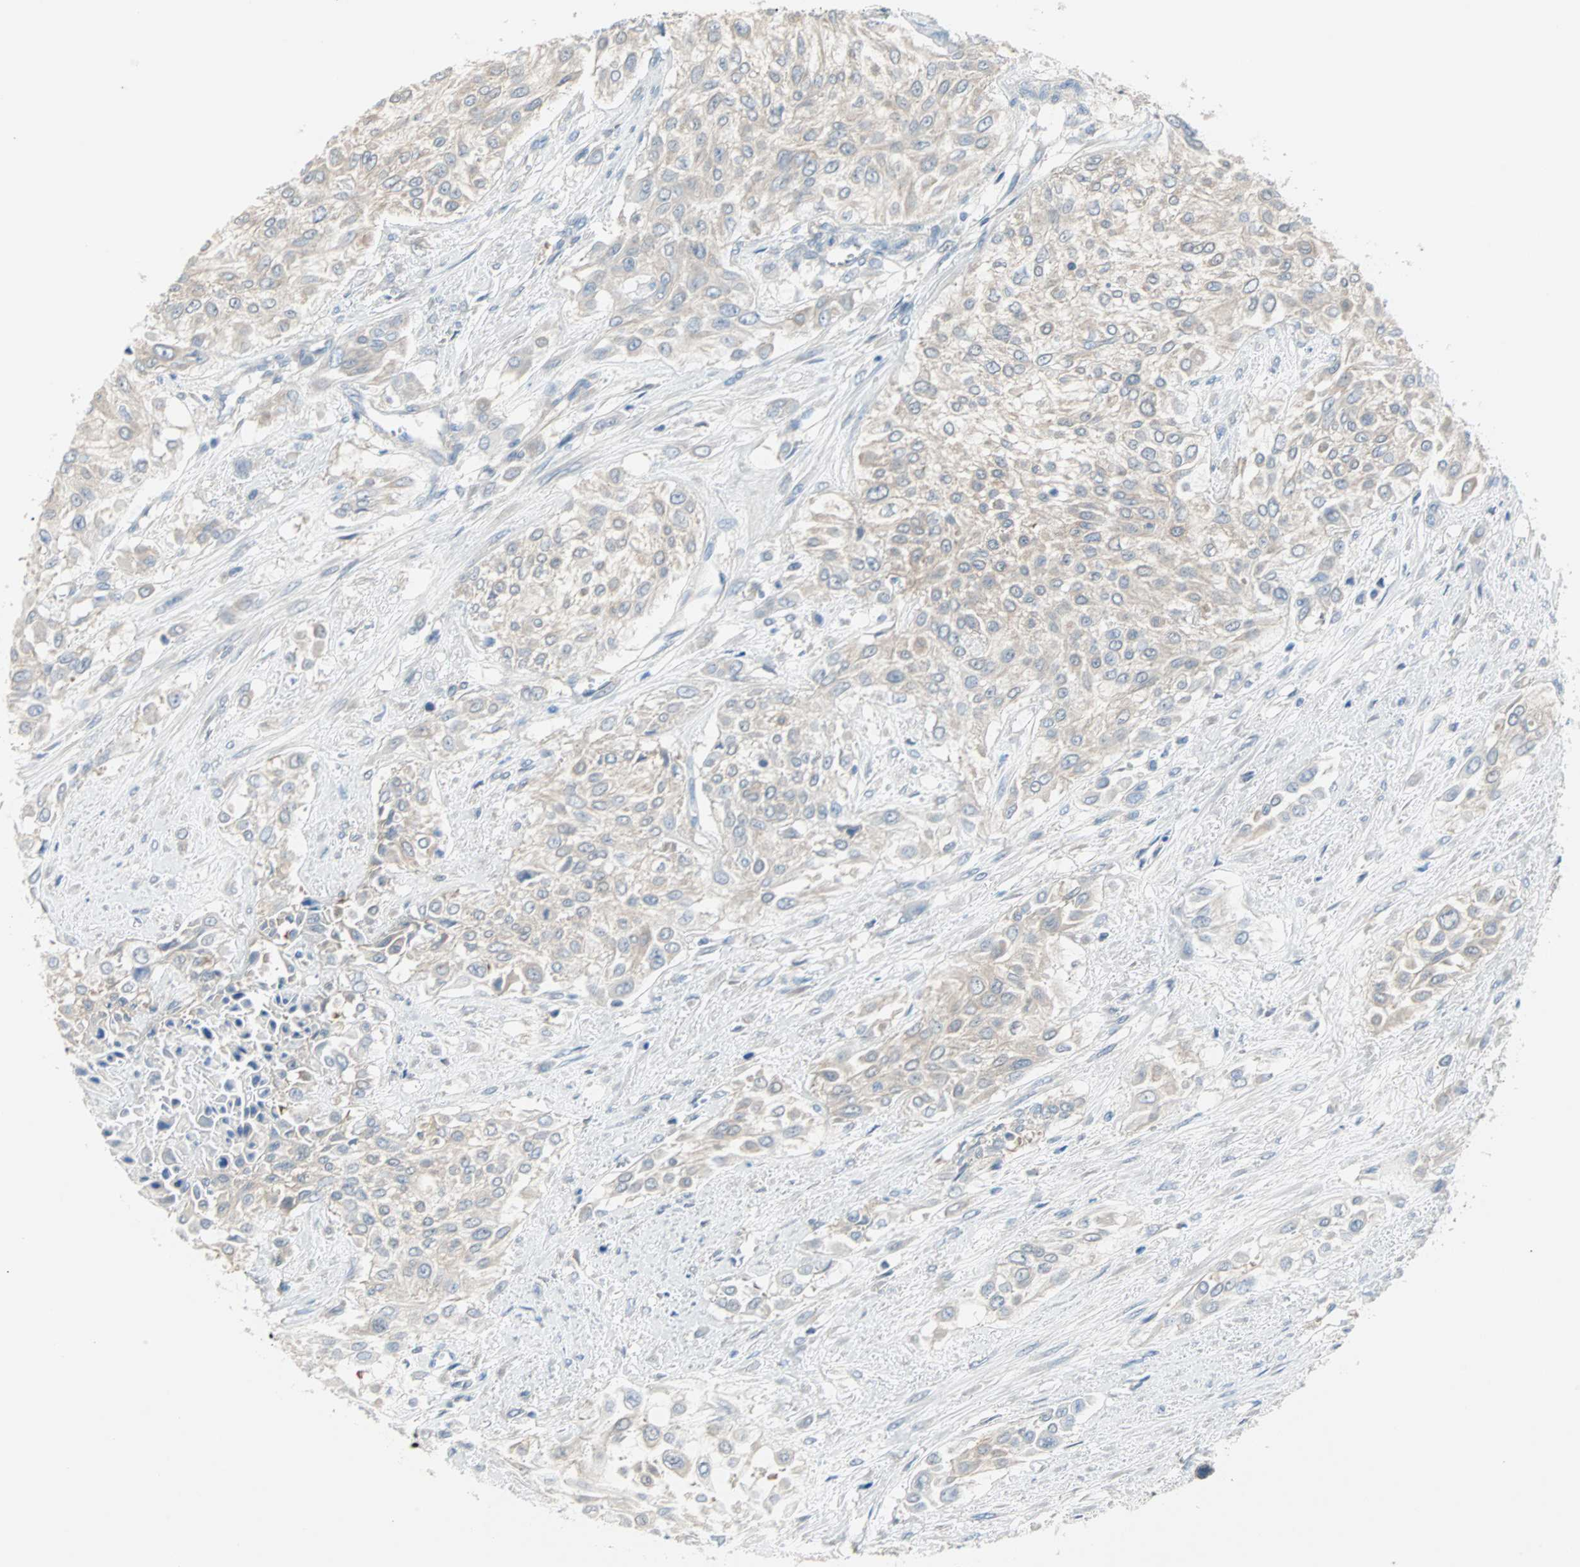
{"staining": {"intensity": "weak", "quantity": ">75%", "location": "cytoplasmic/membranous"}, "tissue": "urothelial cancer", "cell_type": "Tumor cells", "image_type": "cancer", "snomed": [{"axis": "morphology", "description": "Urothelial carcinoma, High grade"}, {"axis": "topography", "description": "Urinary bladder"}], "caption": "A histopathology image of urothelial carcinoma (high-grade) stained for a protein shows weak cytoplasmic/membranous brown staining in tumor cells.", "gene": "MPI", "patient": {"sex": "male", "age": 57}}